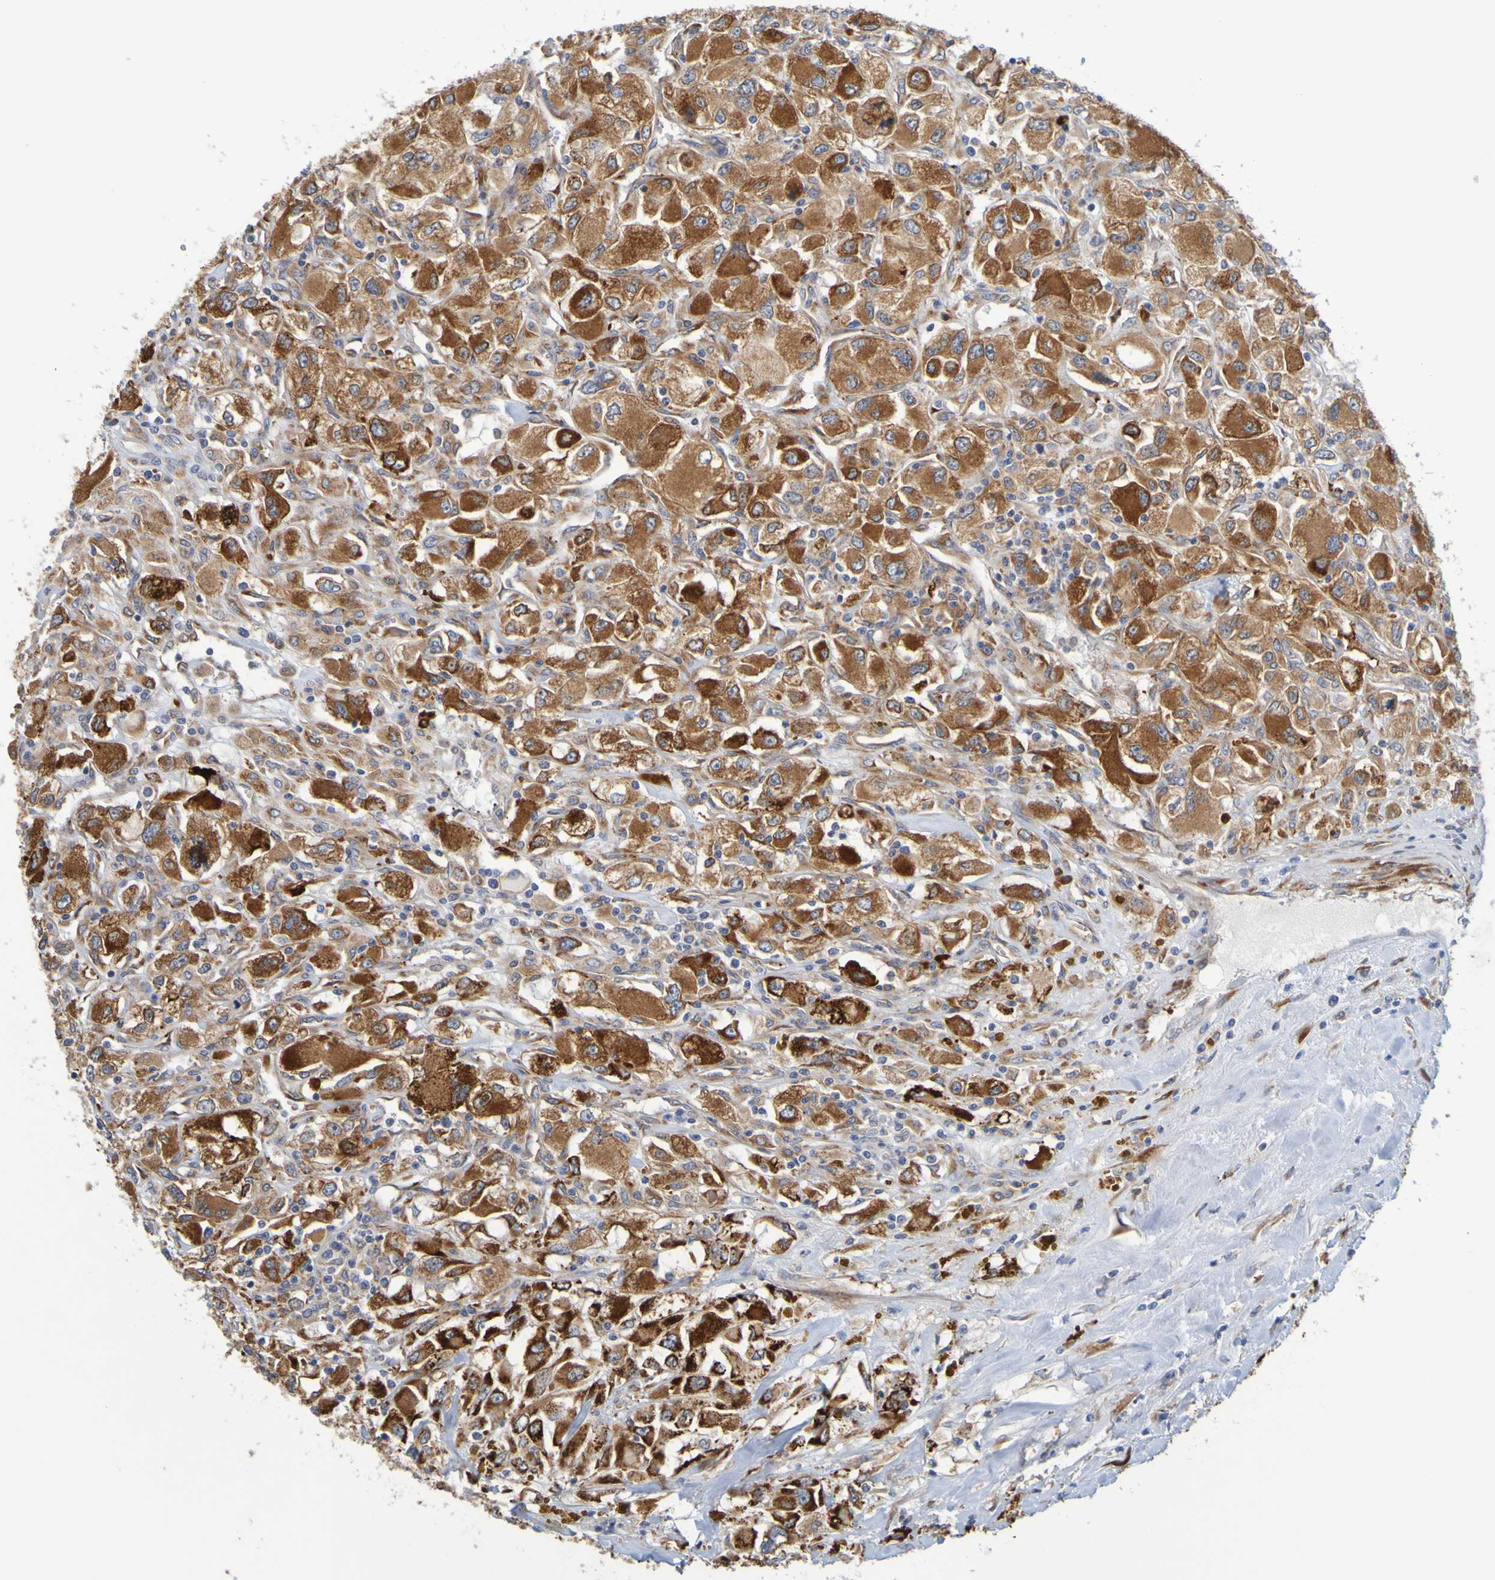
{"staining": {"intensity": "strong", "quantity": ">75%", "location": "cytoplasmic/membranous"}, "tissue": "renal cancer", "cell_type": "Tumor cells", "image_type": "cancer", "snomed": [{"axis": "morphology", "description": "Adenocarcinoma, NOS"}, {"axis": "topography", "description": "Kidney"}], "caption": "Renal cancer (adenocarcinoma) stained with a protein marker shows strong staining in tumor cells.", "gene": "SIL1", "patient": {"sex": "female", "age": 52}}